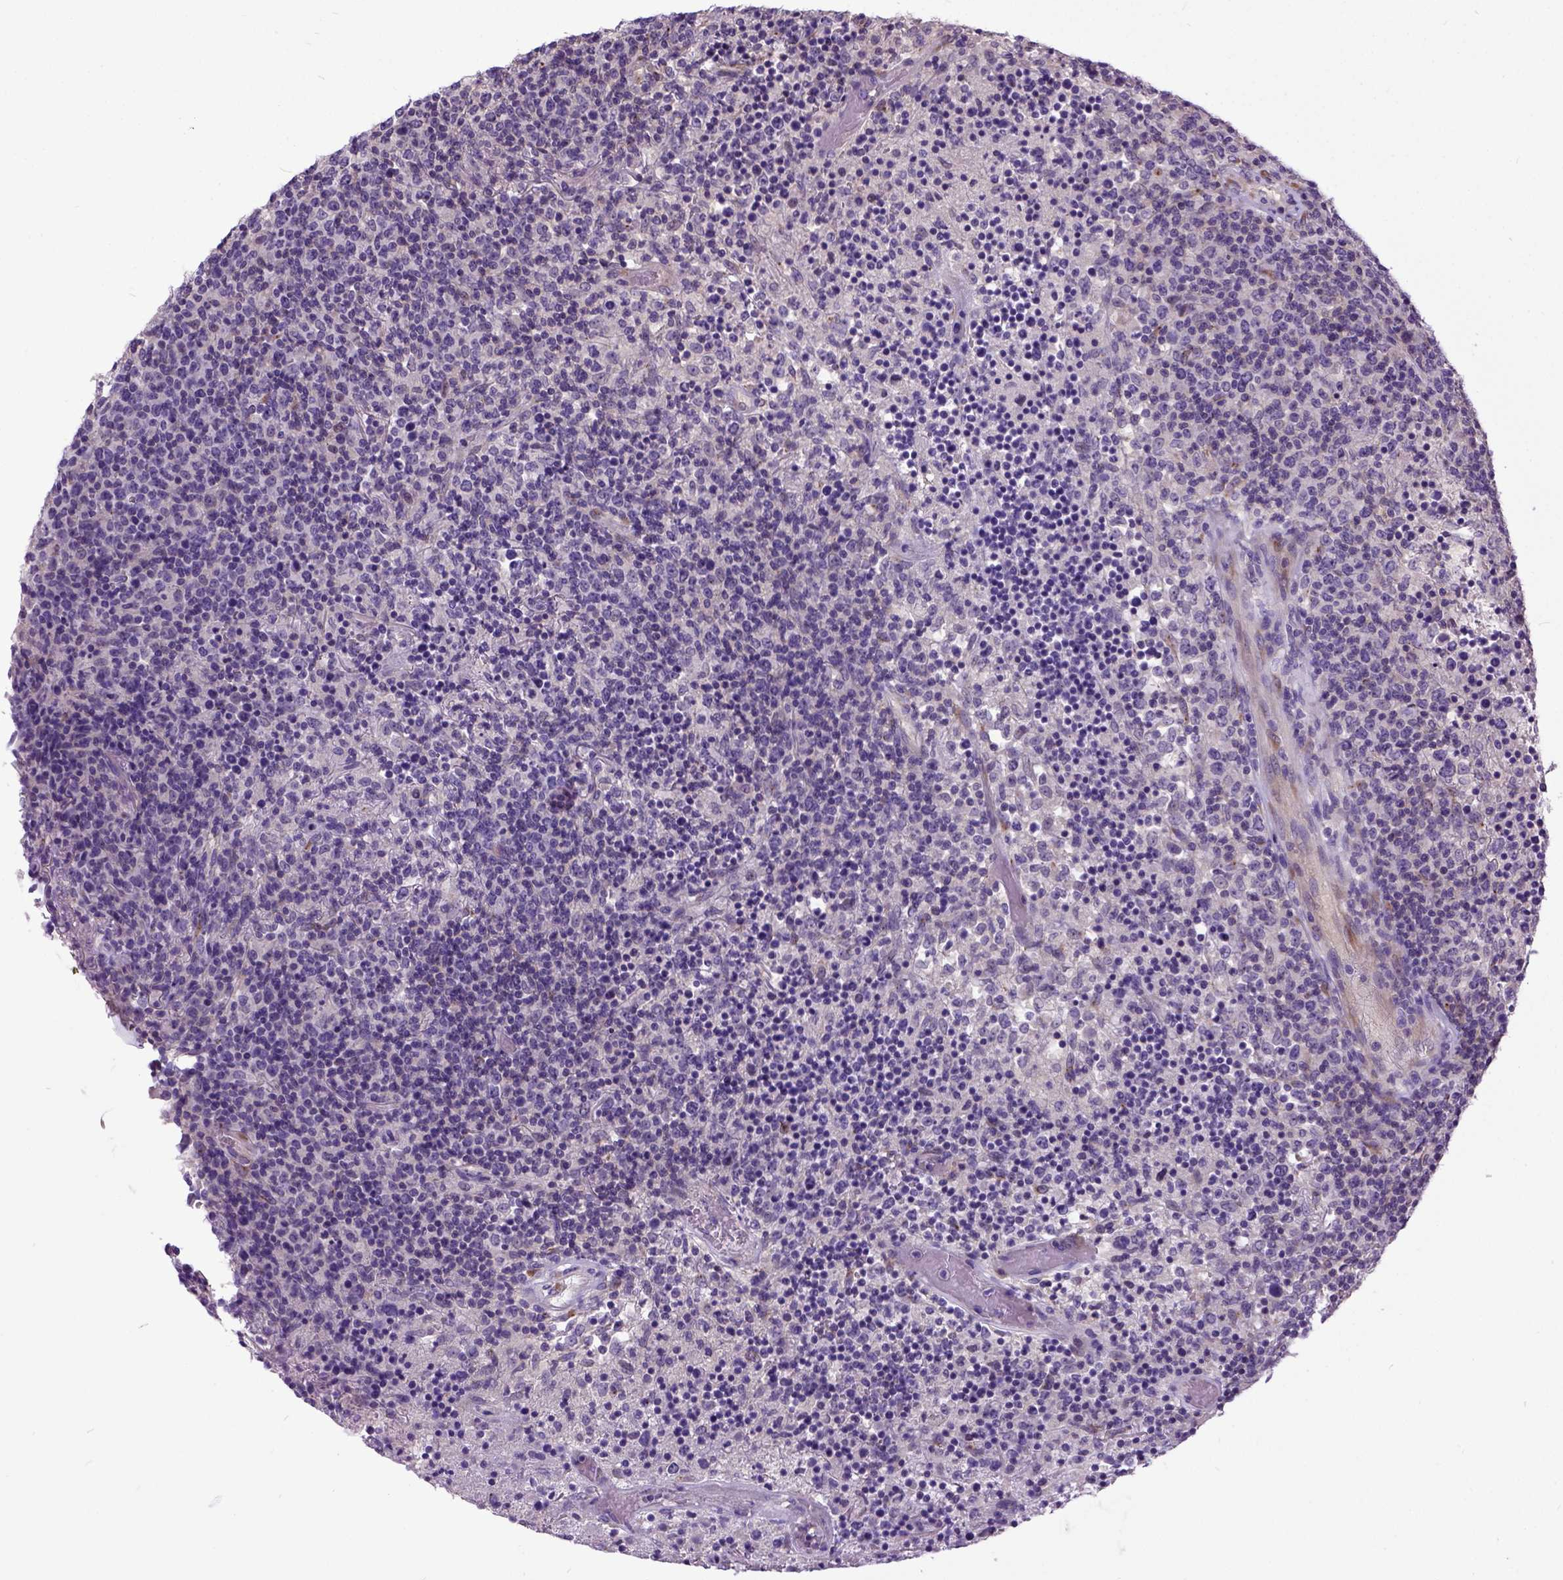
{"staining": {"intensity": "negative", "quantity": "none", "location": "none"}, "tissue": "lymphoma", "cell_type": "Tumor cells", "image_type": "cancer", "snomed": [{"axis": "morphology", "description": "Malignant lymphoma, non-Hodgkin's type, High grade"}, {"axis": "topography", "description": "Lung"}], "caption": "Photomicrograph shows no protein expression in tumor cells of lymphoma tissue.", "gene": "NEK5", "patient": {"sex": "male", "age": 79}}